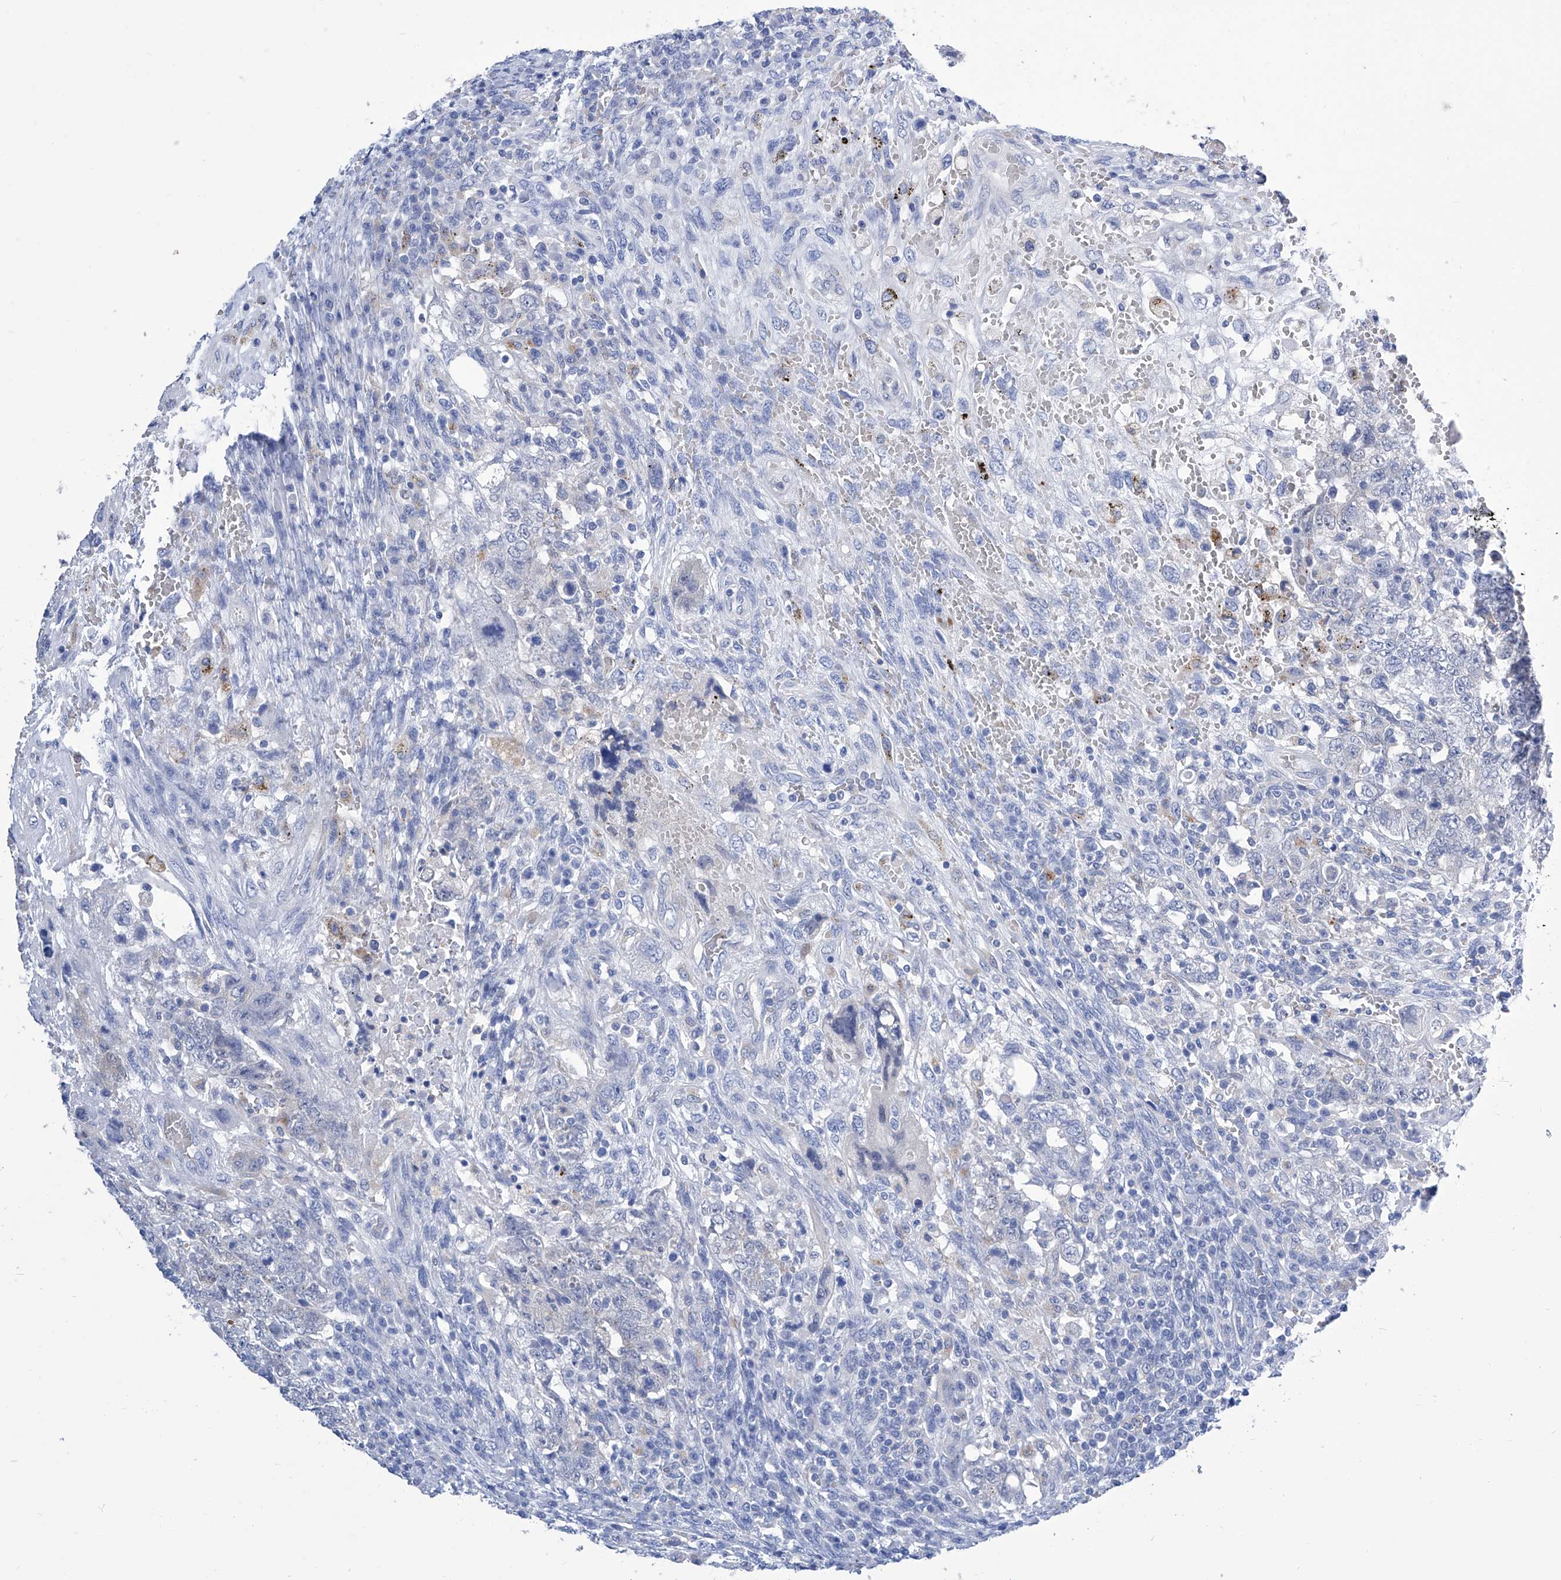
{"staining": {"intensity": "negative", "quantity": "none", "location": "none"}, "tissue": "testis cancer", "cell_type": "Tumor cells", "image_type": "cancer", "snomed": [{"axis": "morphology", "description": "Carcinoma, Embryonal, NOS"}, {"axis": "topography", "description": "Testis"}], "caption": "Immunohistochemical staining of embryonal carcinoma (testis) displays no significant staining in tumor cells.", "gene": "IMPA2", "patient": {"sex": "male", "age": 26}}